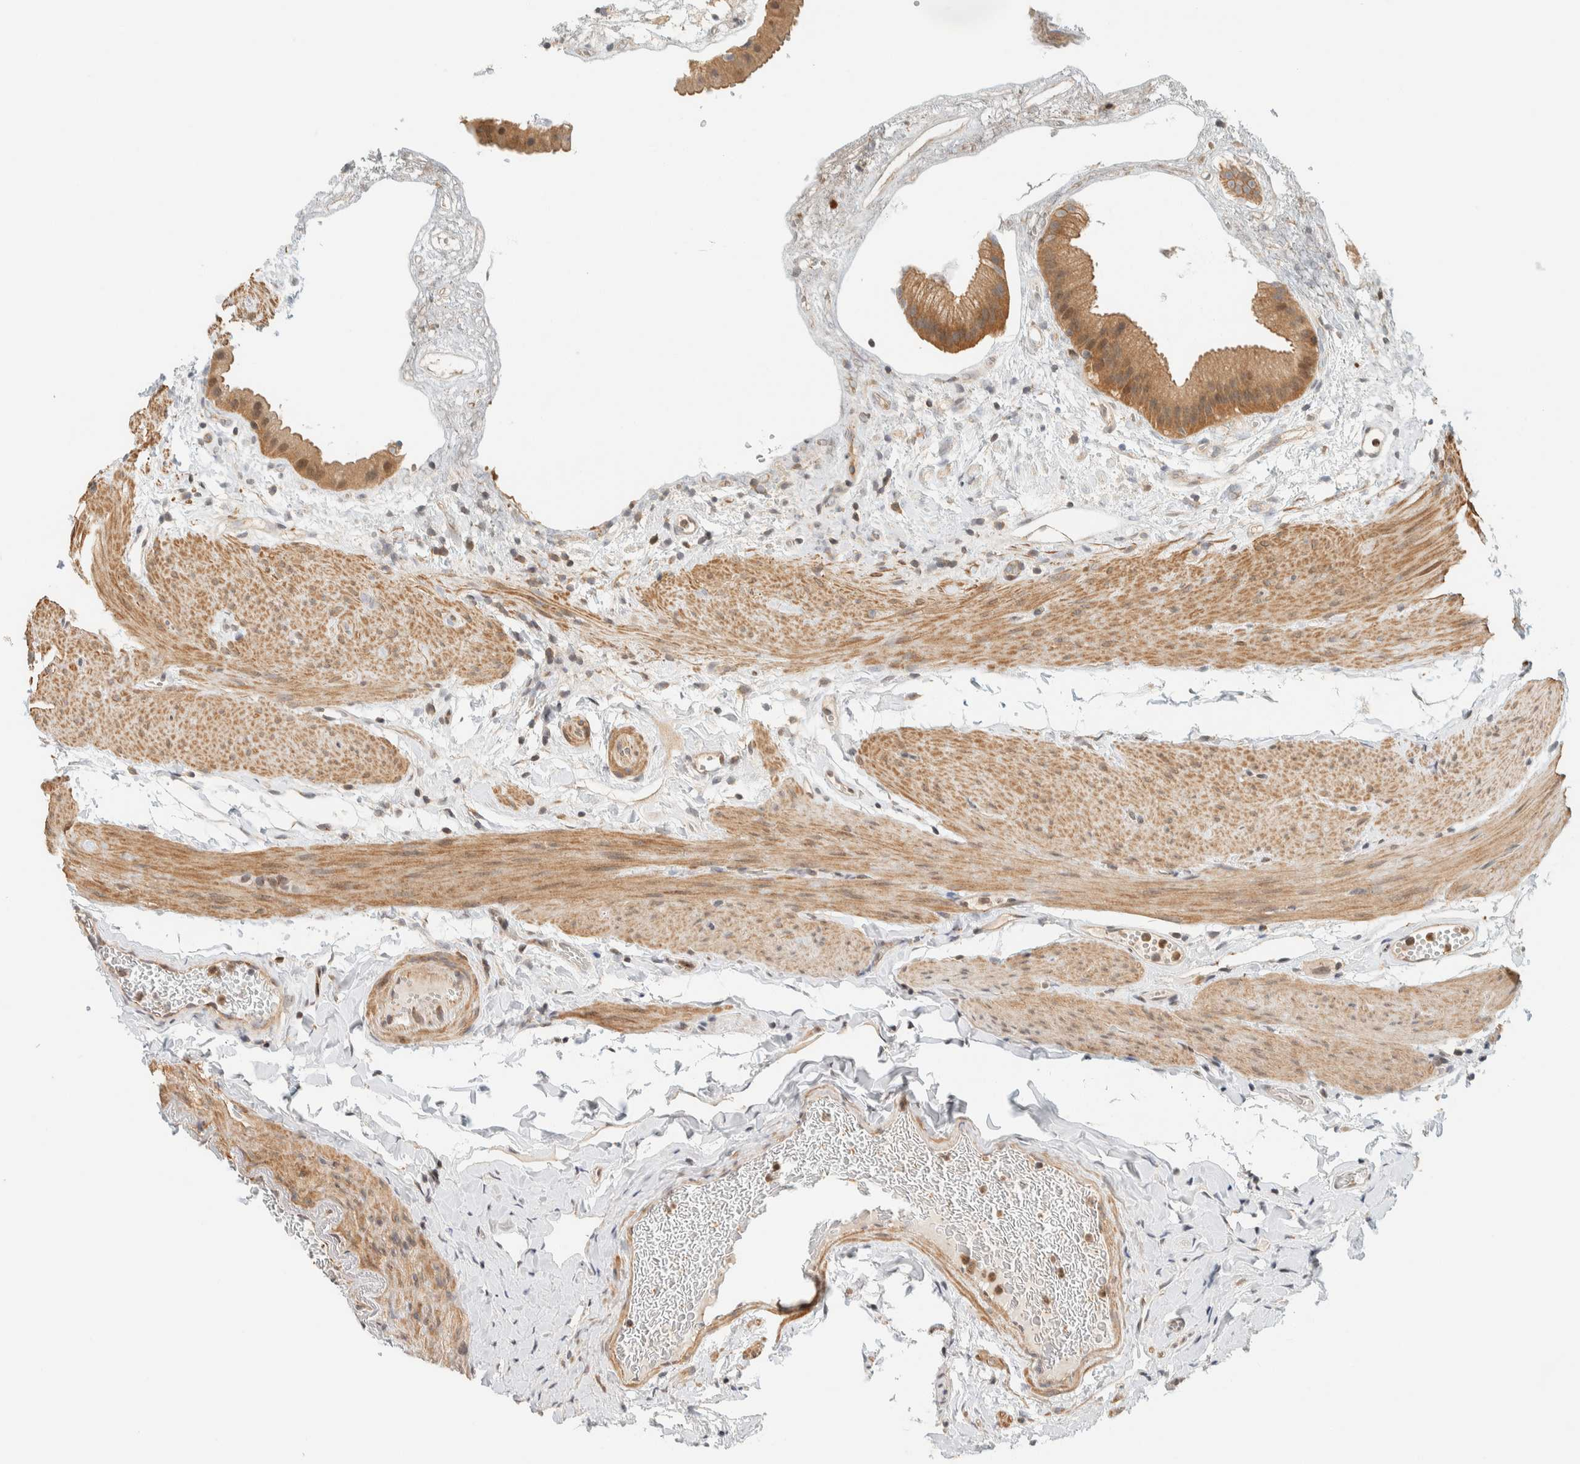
{"staining": {"intensity": "moderate", "quantity": ">75%", "location": "cytoplasmic/membranous"}, "tissue": "gallbladder", "cell_type": "Glandular cells", "image_type": "normal", "snomed": [{"axis": "morphology", "description": "Normal tissue, NOS"}, {"axis": "topography", "description": "Gallbladder"}], "caption": "Approximately >75% of glandular cells in normal human gallbladder show moderate cytoplasmic/membranous protein positivity as visualized by brown immunohistochemical staining.", "gene": "ARFGEF1", "patient": {"sex": "female", "age": 64}}